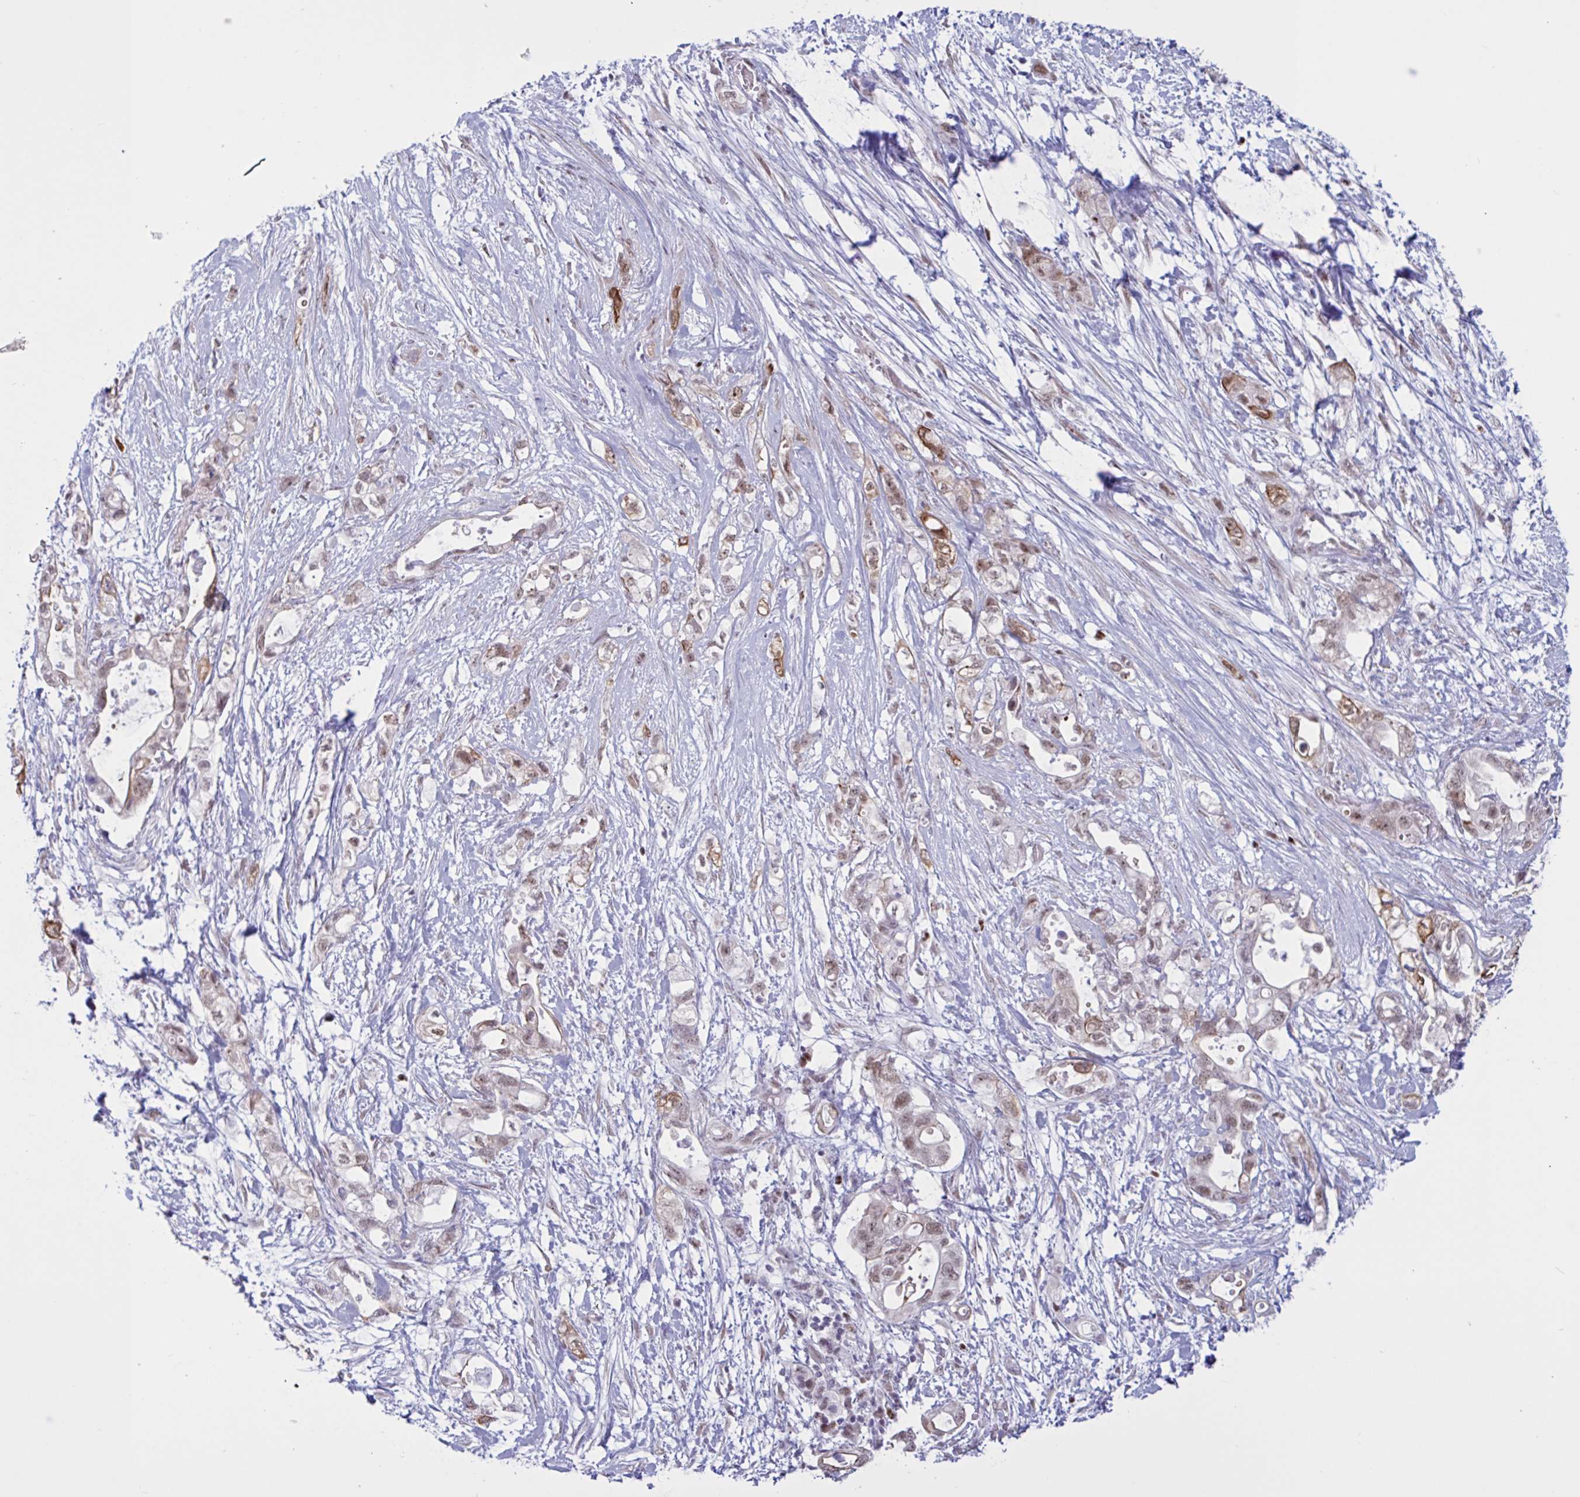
{"staining": {"intensity": "weak", "quantity": "25%-75%", "location": "cytoplasmic/membranous,nuclear"}, "tissue": "pancreatic cancer", "cell_type": "Tumor cells", "image_type": "cancer", "snomed": [{"axis": "morphology", "description": "Adenocarcinoma, NOS"}, {"axis": "topography", "description": "Pancreas"}], "caption": "This micrograph shows pancreatic cancer stained with immunohistochemistry to label a protein in brown. The cytoplasmic/membranous and nuclear of tumor cells show weak positivity for the protein. Nuclei are counter-stained blue.", "gene": "PRMT6", "patient": {"sex": "female", "age": 72}}